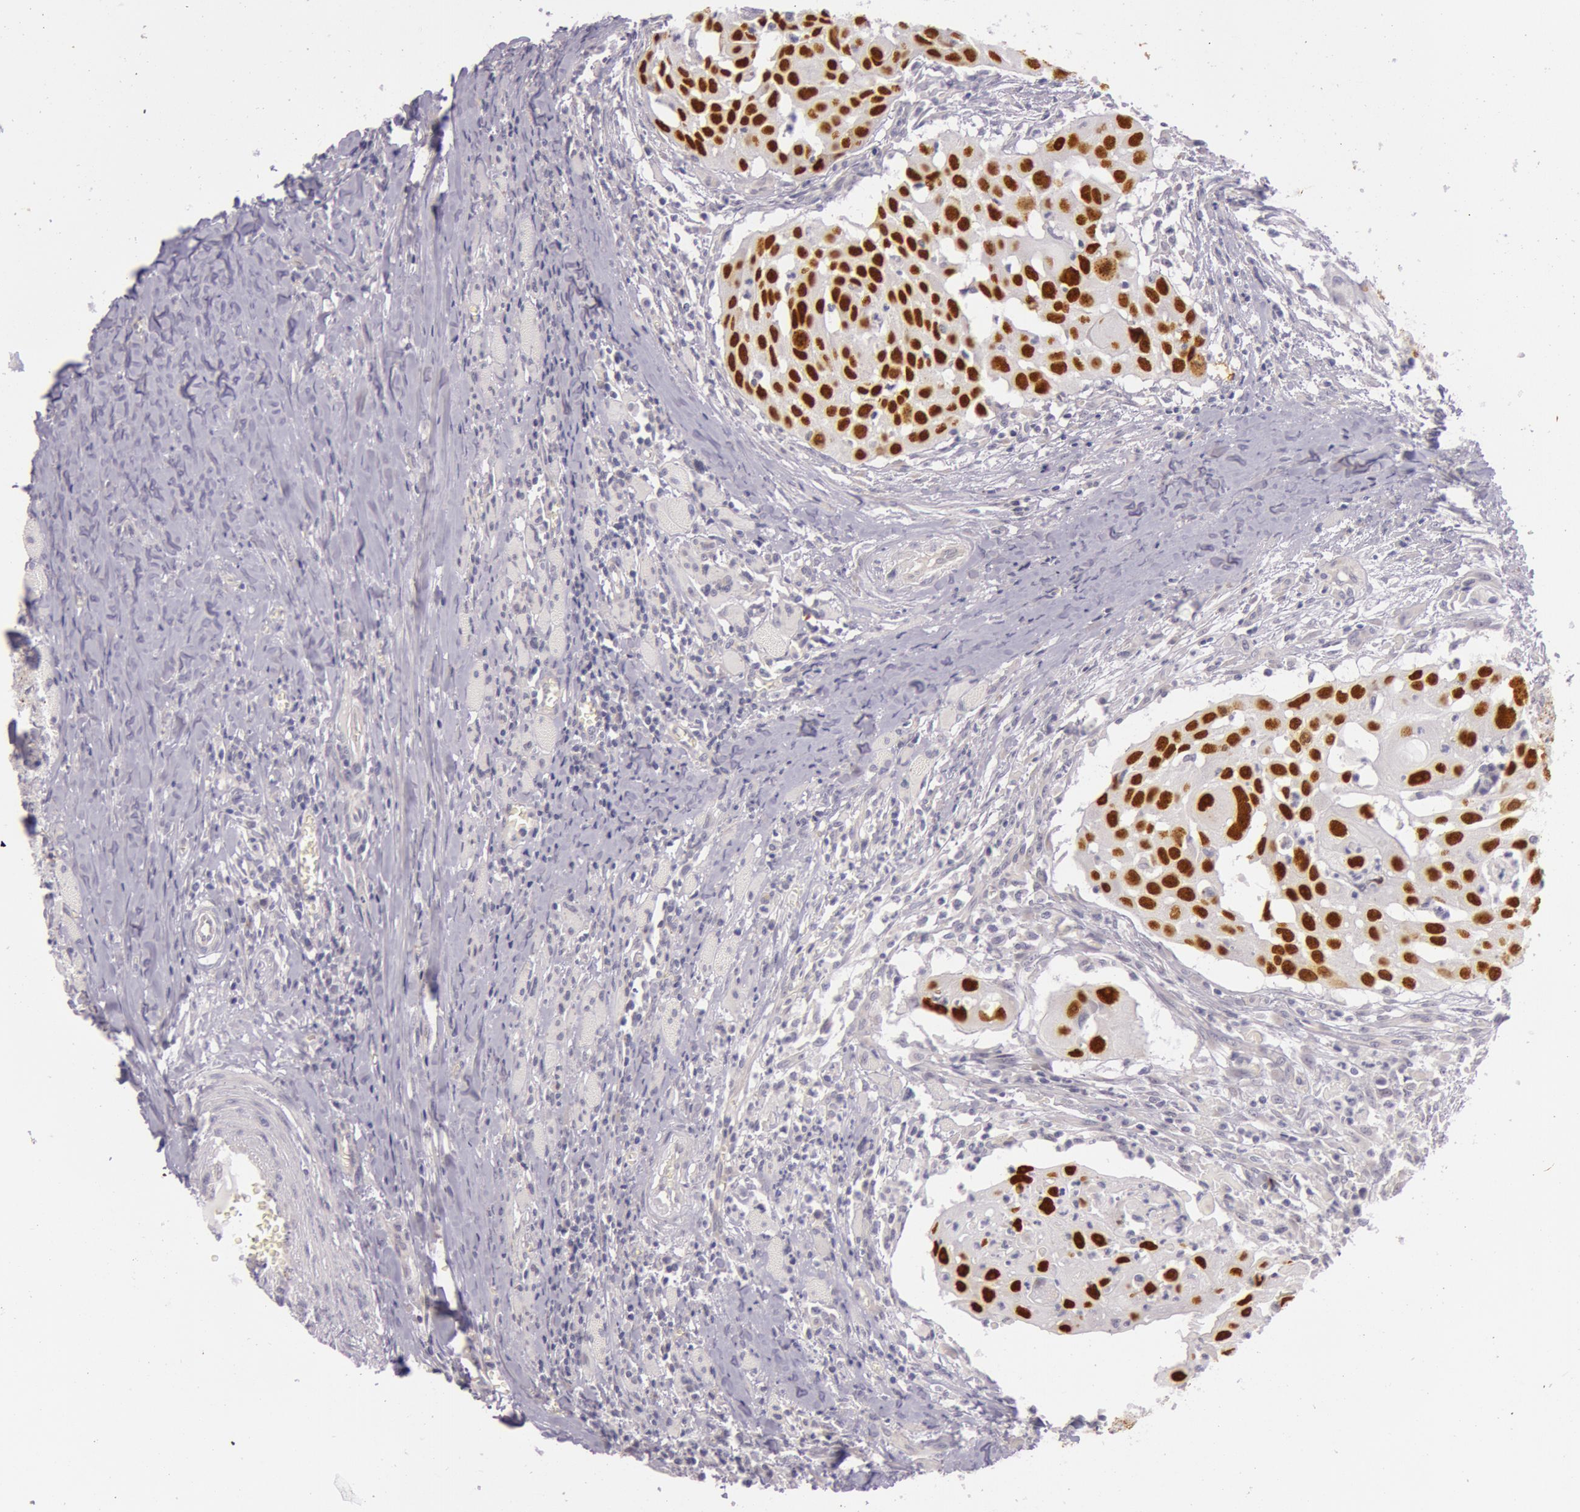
{"staining": {"intensity": "strong", "quantity": ">75%", "location": "nuclear"}, "tissue": "head and neck cancer", "cell_type": "Tumor cells", "image_type": "cancer", "snomed": [{"axis": "morphology", "description": "Squamous cell carcinoma, NOS"}, {"axis": "topography", "description": "Head-Neck"}], "caption": "Immunohistochemistry (IHC) (DAB (3,3'-diaminobenzidine)) staining of head and neck cancer (squamous cell carcinoma) reveals strong nuclear protein expression in about >75% of tumor cells.", "gene": "RBMY1F", "patient": {"sex": "male", "age": 64}}